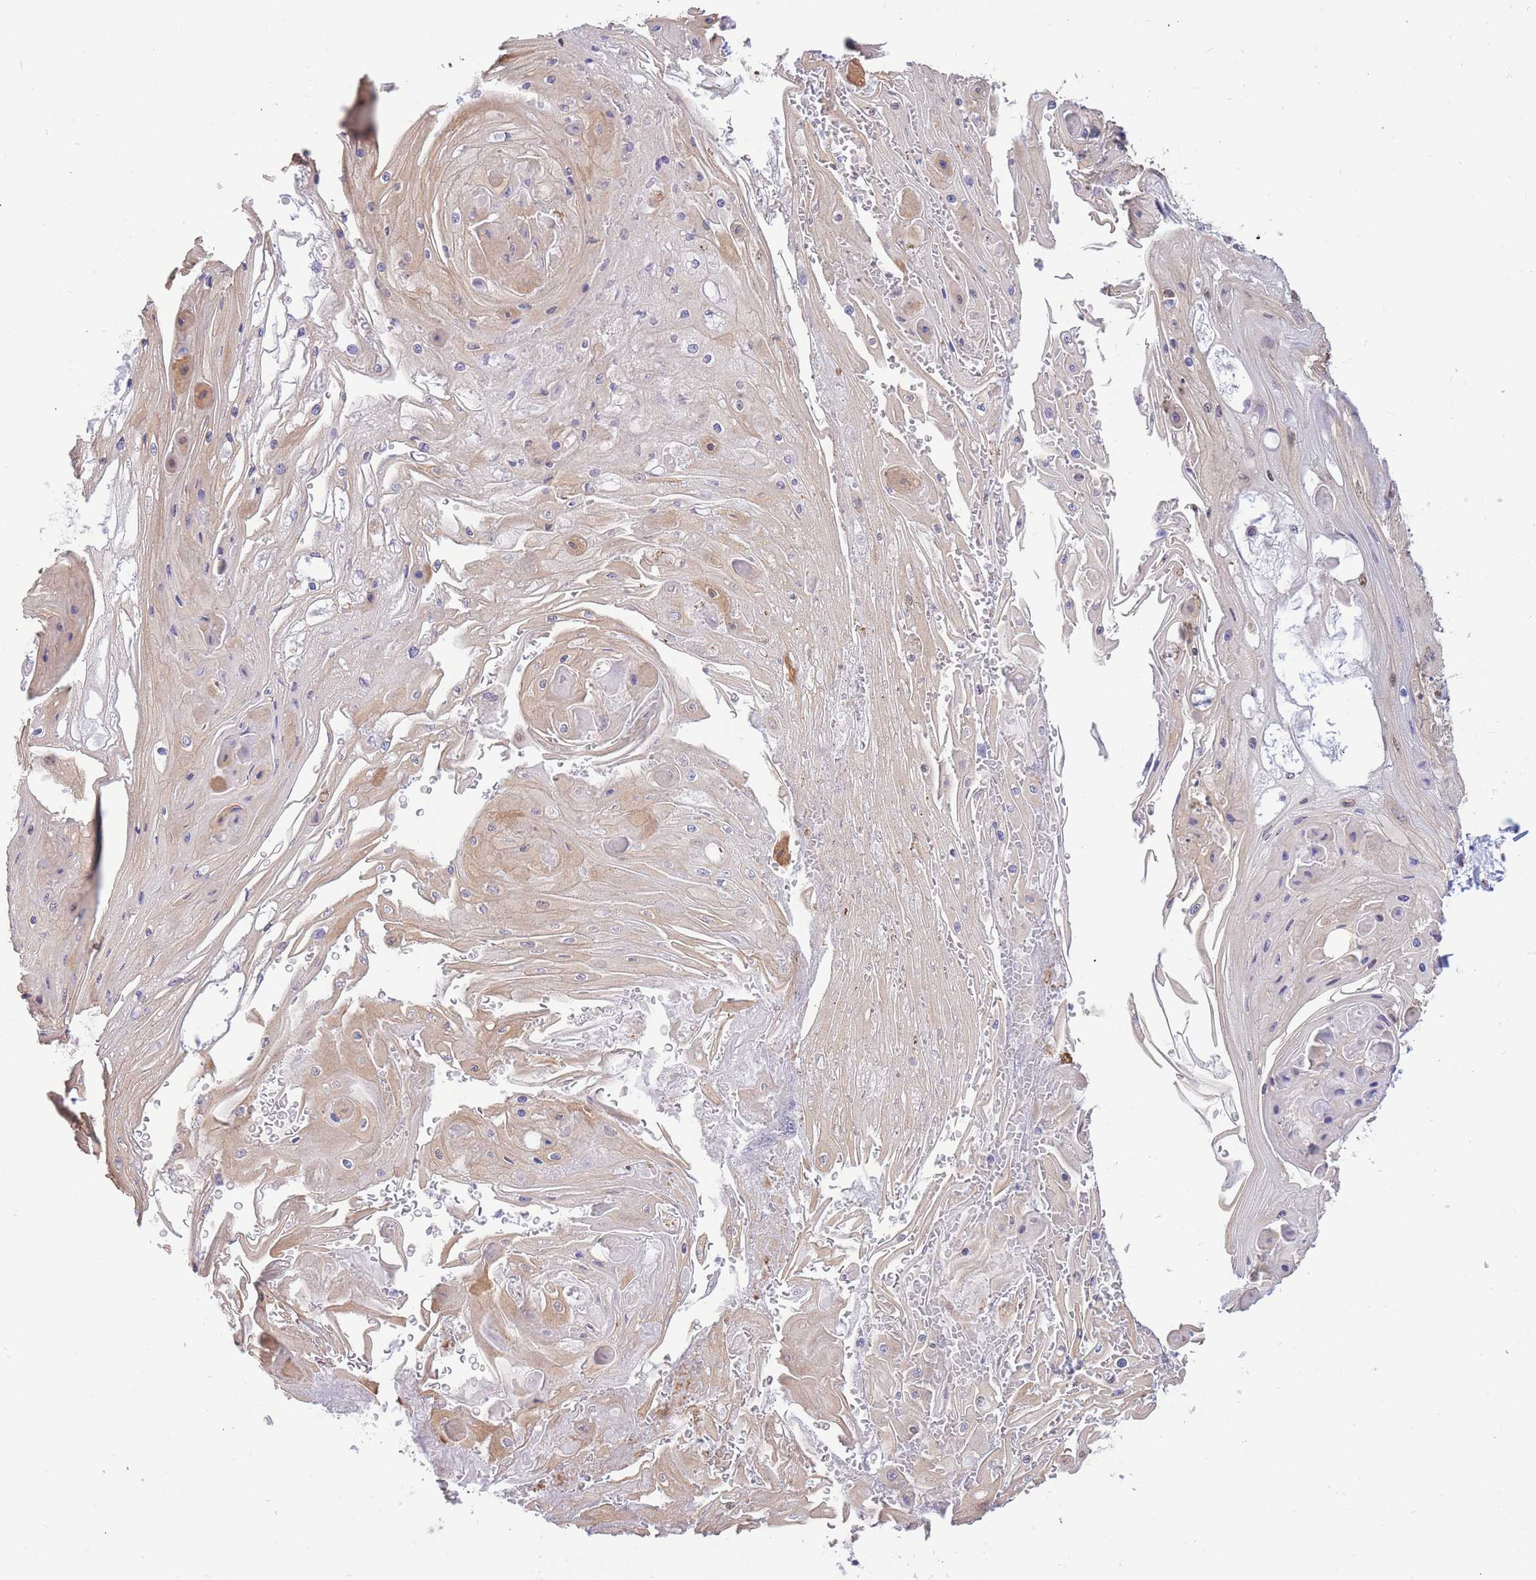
{"staining": {"intensity": "weak", "quantity": "25%-75%", "location": "cytoplasmic/membranous,nuclear"}, "tissue": "skin cancer", "cell_type": "Tumor cells", "image_type": "cancer", "snomed": [{"axis": "morphology", "description": "Squamous cell carcinoma, NOS"}, {"axis": "topography", "description": "Skin"}], "caption": "High-power microscopy captured an IHC photomicrograph of skin squamous cell carcinoma, revealing weak cytoplasmic/membranous and nuclear positivity in about 25%-75% of tumor cells. (IHC, brightfield microscopy, high magnification).", "gene": "FAM153A", "patient": {"sex": "male", "age": 70}}